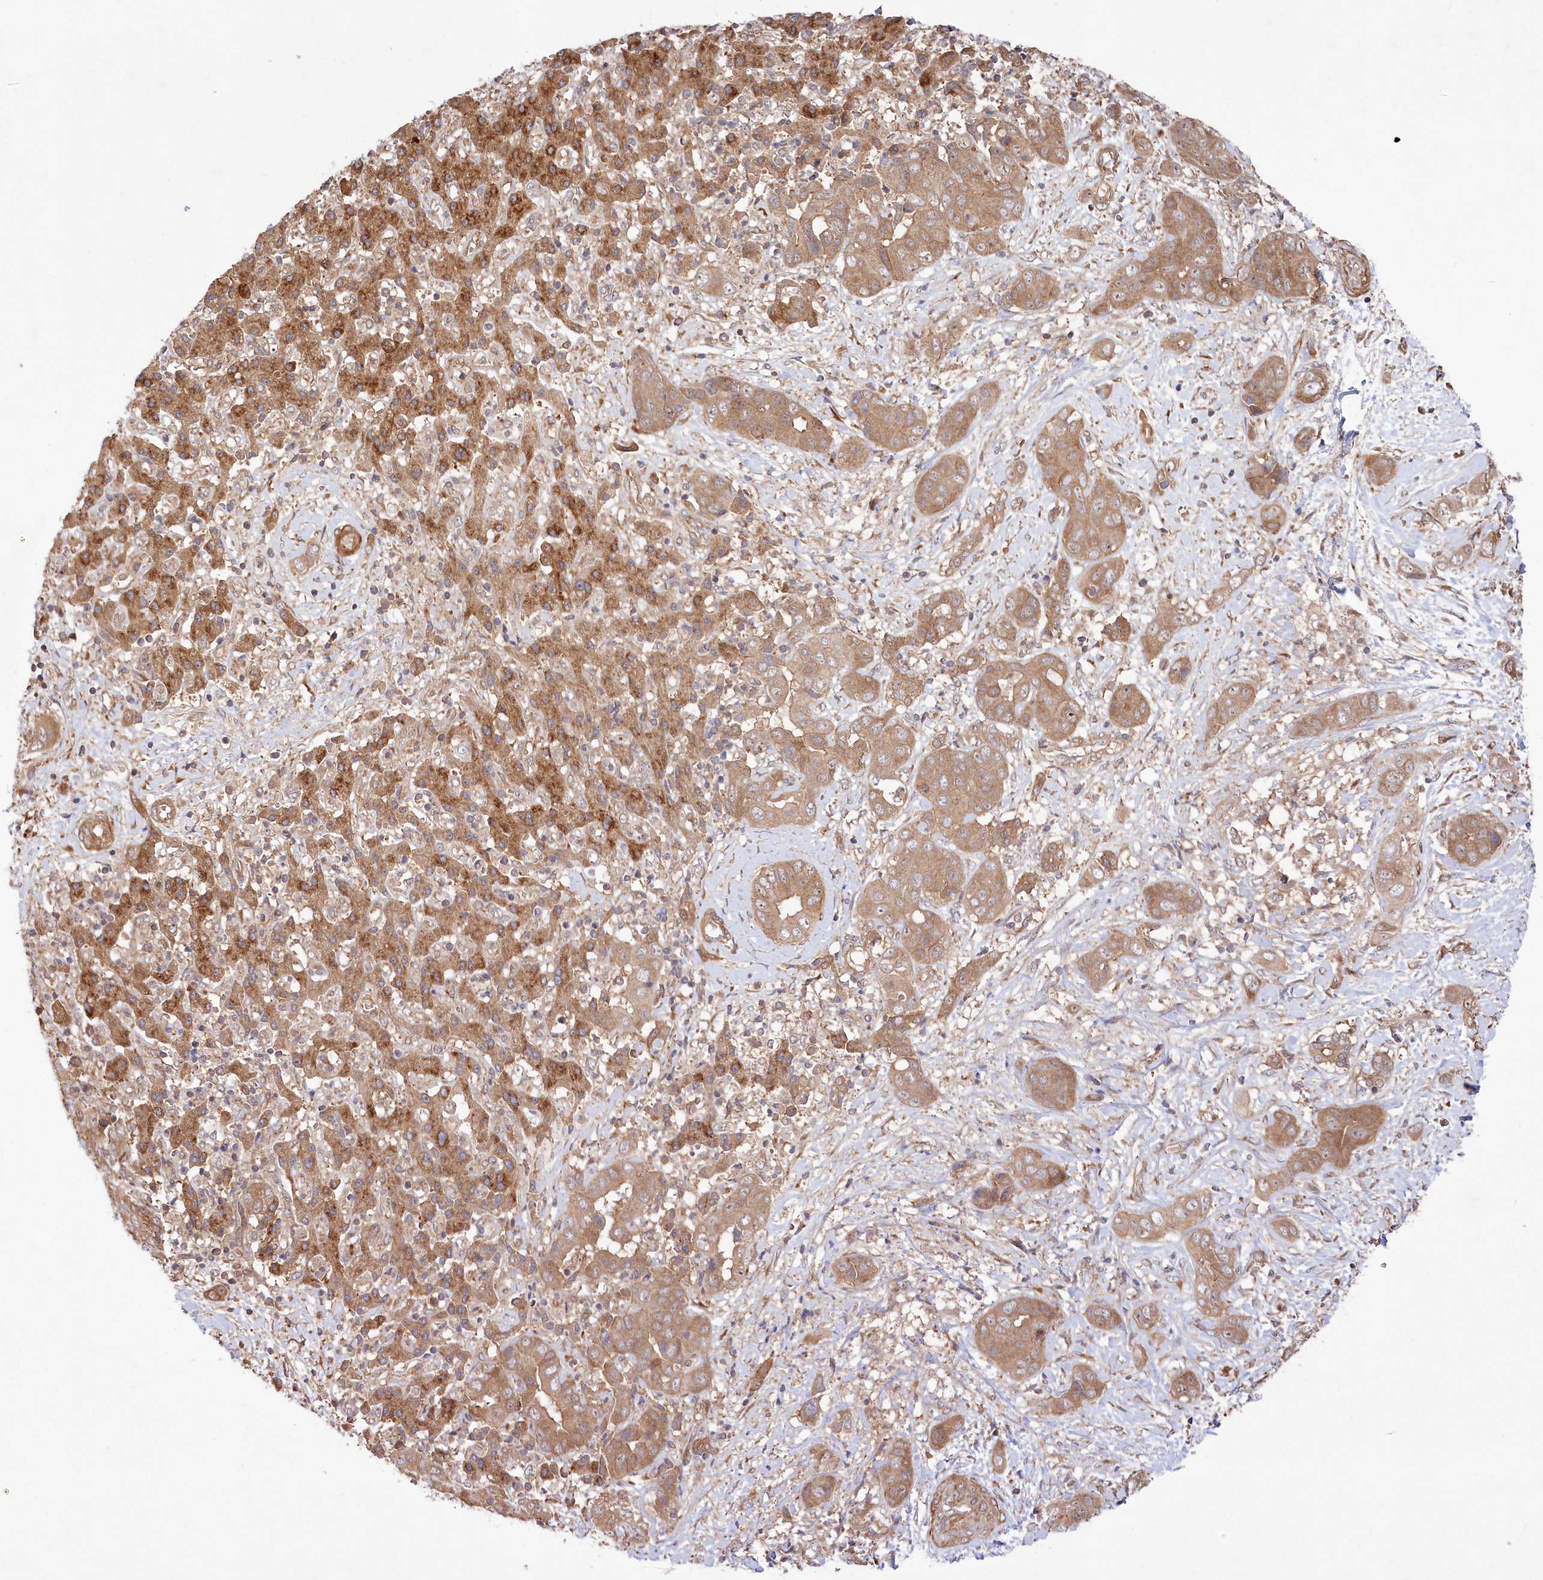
{"staining": {"intensity": "moderate", "quantity": ">75%", "location": "cytoplasmic/membranous"}, "tissue": "liver cancer", "cell_type": "Tumor cells", "image_type": "cancer", "snomed": [{"axis": "morphology", "description": "Cholangiocarcinoma"}, {"axis": "topography", "description": "Liver"}], "caption": "Moderate cytoplasmic/membranous protein staining is present in about >75% of tumor cells in liver cholangiocarcinoma.", "gene": "TBCA", "patient": {"sex": "female", "age": 52}}